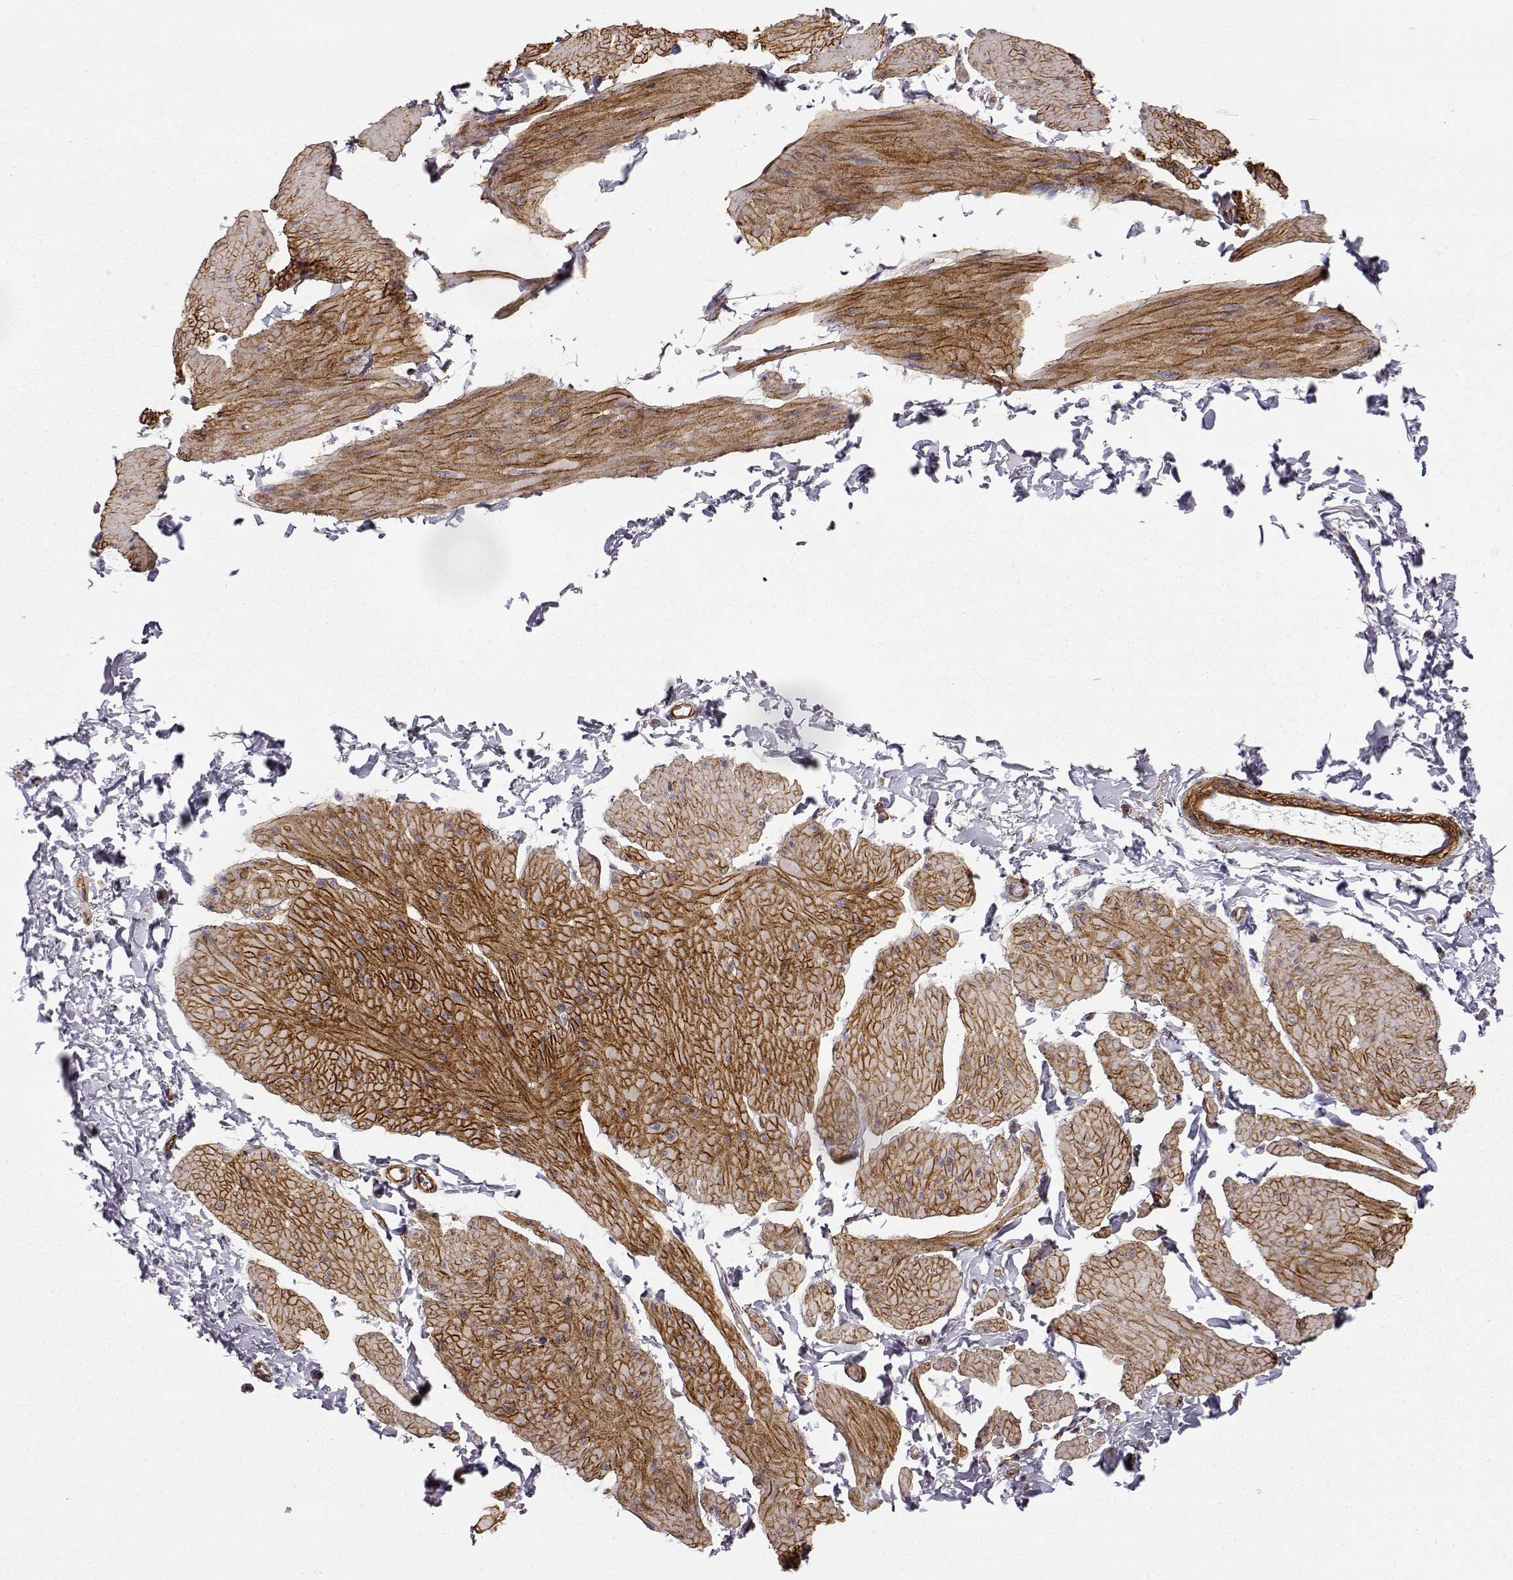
{"staining": {"intensity": "negative", "quantity": "none", "location": "none"}, "tissue": "smooth muscle", "cell_type": "Smooth muscle cells", "image_type": "normal", "snomed": [{"axis": "morphology", "description": "Normal tissue, NOS"}, {"axis": "topography", "description": "Adipose tissue"}, {"axis": "topography", "description": "Smooth muscle"}, {"axis": "topography", "description": "Peripheral nerve tissue"}], "caption": "IHC micrograph of normal human smooth muscle stained for a protein (brown), which reveals no staining in smooth muscle cells. (DAB (3,3'-diaminobenzidine) immunohistochemistry (IHC) with hematoxylin counter stain).", "gene": "LAMC1", "patient": {"sex": "male", "age": 83}}